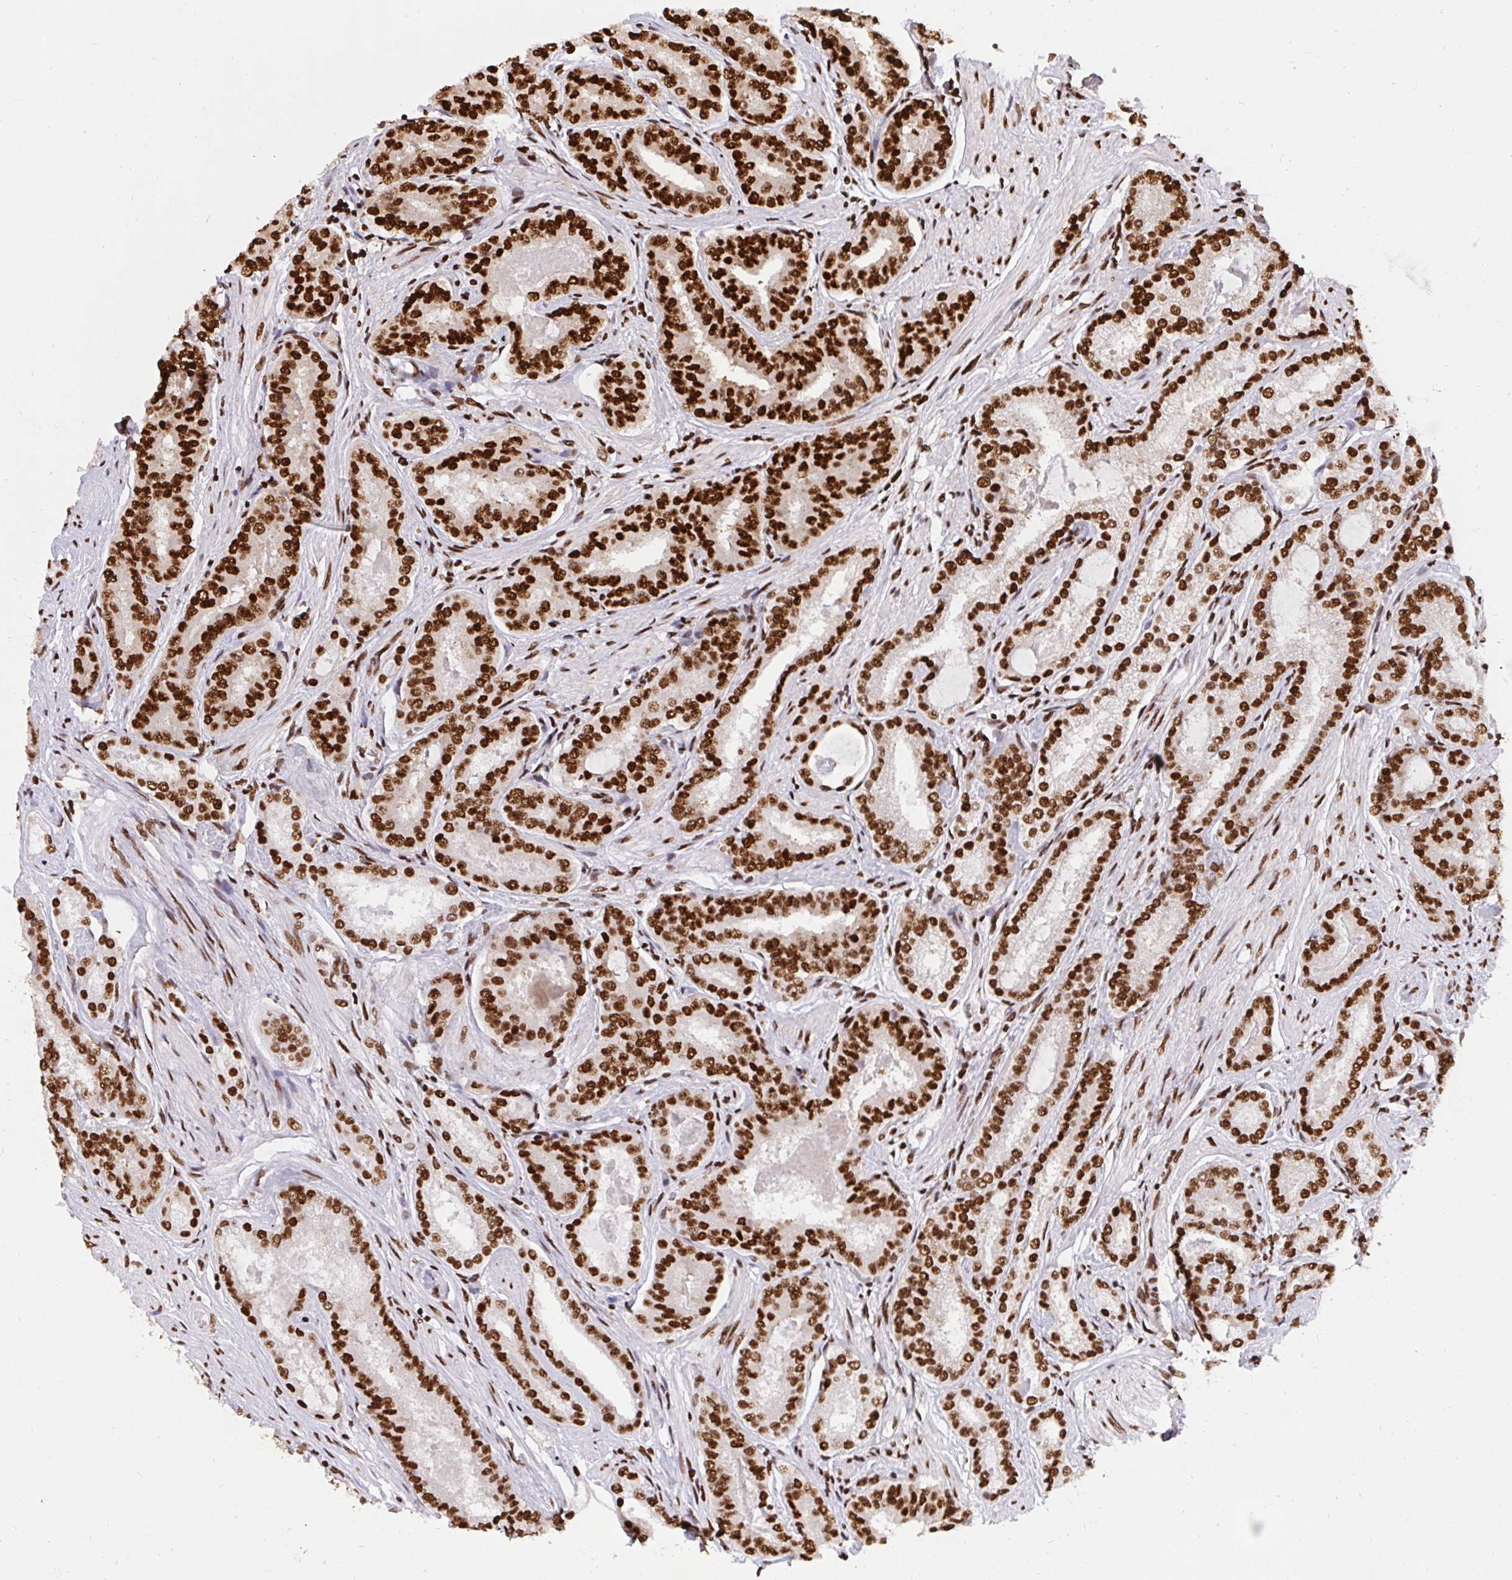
{"staining": {"intensity": "strong", "quantity": ">75%", "location": "nuclear"}, "tissue": "prostate cancer", "cell_type": "Tumor cells", "image_type": "cancer", "snomed": [{"axis": "morphology", "description": "Adenocarcinoma, High grade"}, {"axis": "topography", "description": "Prostate"}], "caption": "Strong nuclear expression for a protein is appreciated in about >75% of tumor cells of prostate cancer (high-grade adenocarcinoma) using immunohistochemistry.", "gene": "HNRNPL", "patient": {"sex": "male", "age": 63}}